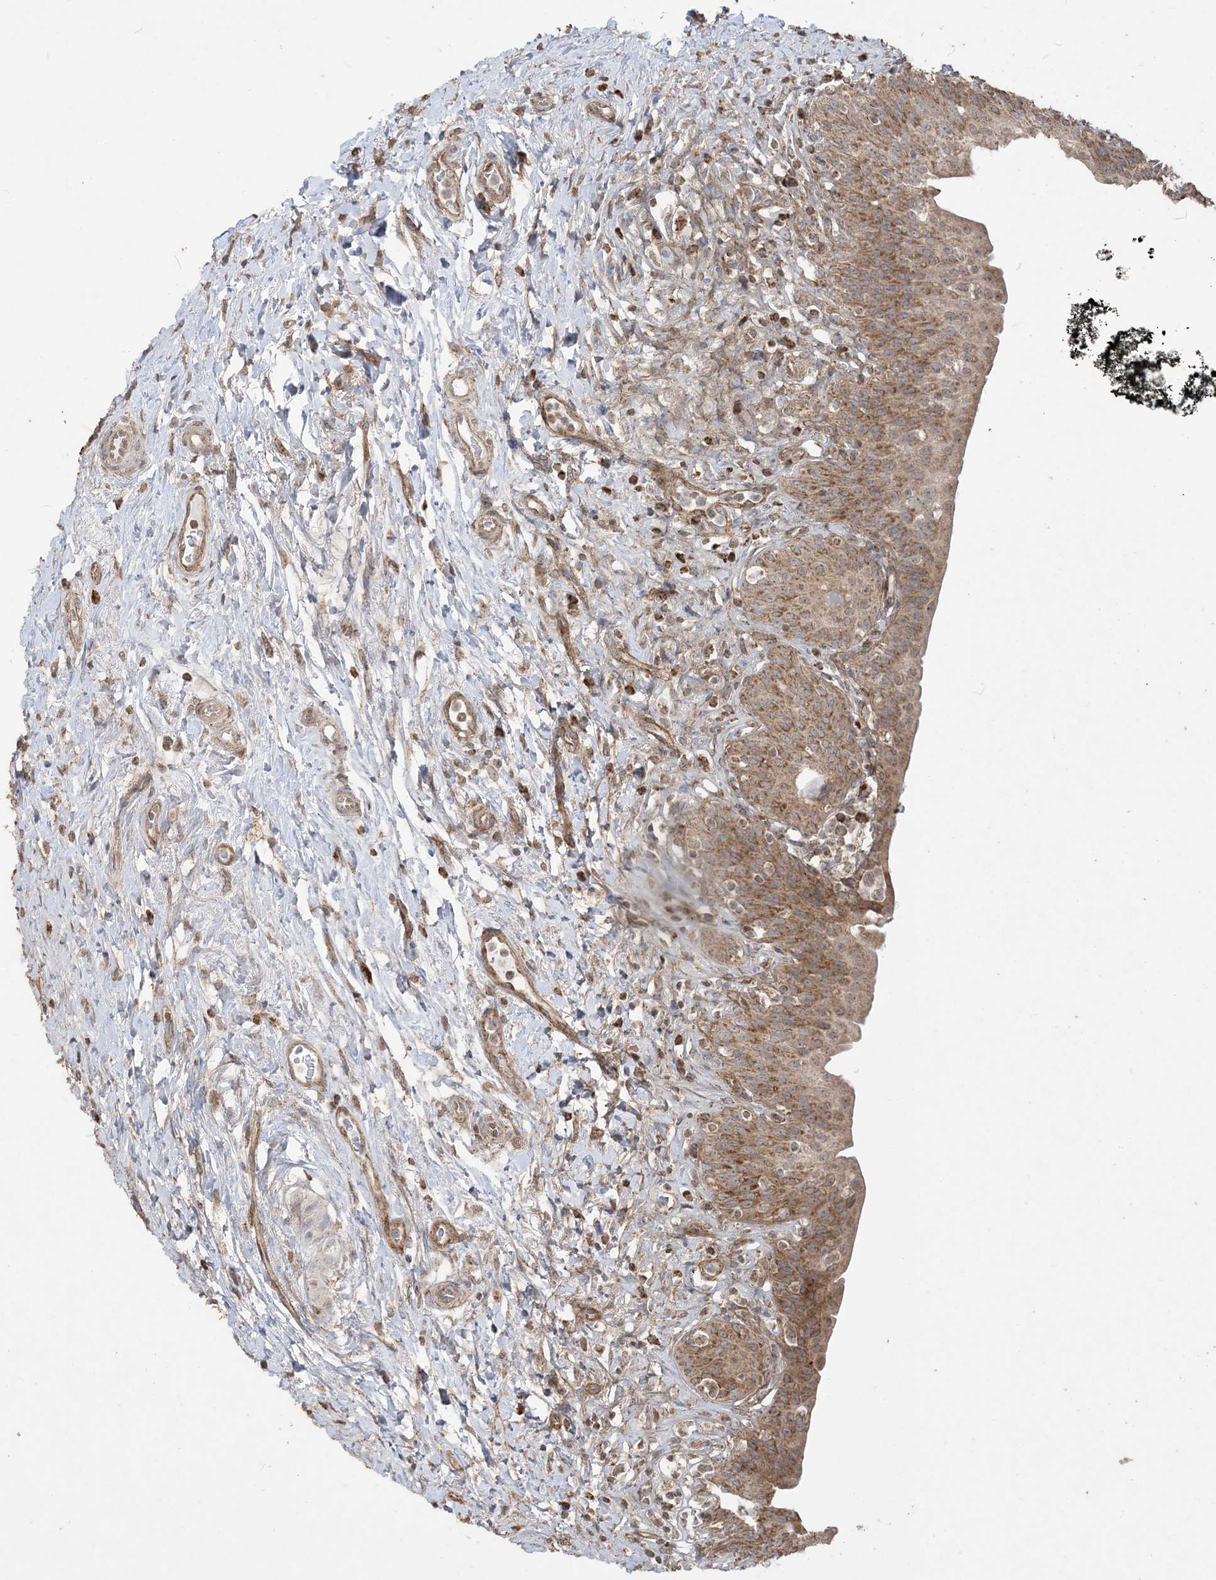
{"staining": {"intensity": "moderate", "quantity": ">75%", "location": "cytoplasmic/membranous"}, "tissue": "urinary bladder", "cell_type": "Urothelial cells", "image_type": "normal", "snomed": [{"axis": "morphology", "description": "Normal tissue, NOS"}, {"axis": "topography", "description": "Urinary bladder"}], "caption": "Protein staining of normal urinary bladder exhibits moderate cytoplasmic/membranous expression in approximately >75% of urothelial cells.", "gene": "SIRT3", "patient": {"sex": "male", "age": 83}}